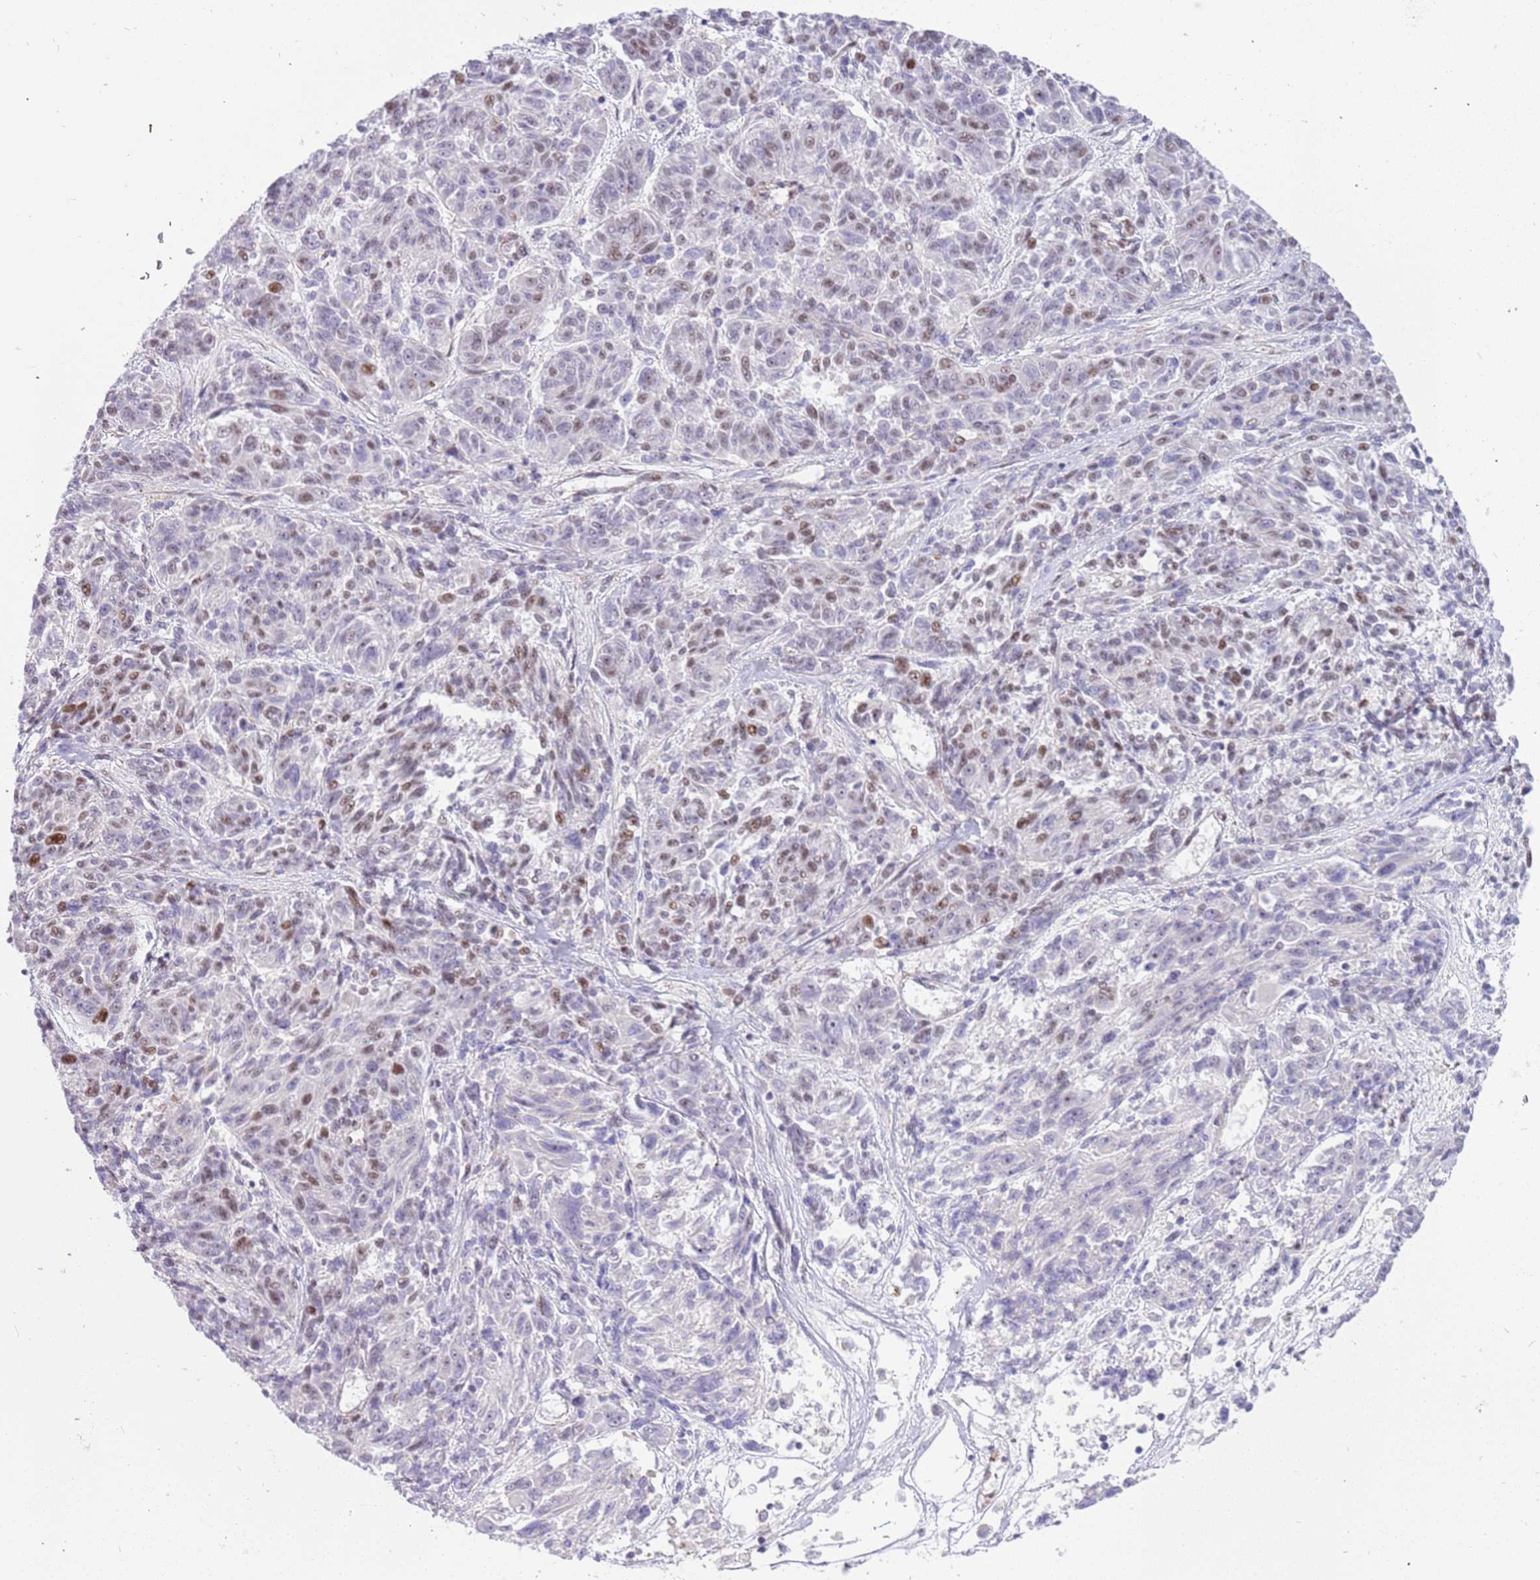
{"staining": {"intensity": "moderate", "quantity": "25%-75%", "location": "nuclear"}, "tissue": "melanoma", "cell_type": "Tumor cells", "image_type": "cancer", "snomed": [{"axis": "morphology", "description": "Malignant melanoma, NOS"}, {"axis": "topography", "description": "Skin"}], "caption": "The immunohistochemical stain labels moderate nuclear expression in tumor cells of malignant melanoma tissue.", "gene": "LRMDA", "patient": {"sex": "male", "age": 53}}